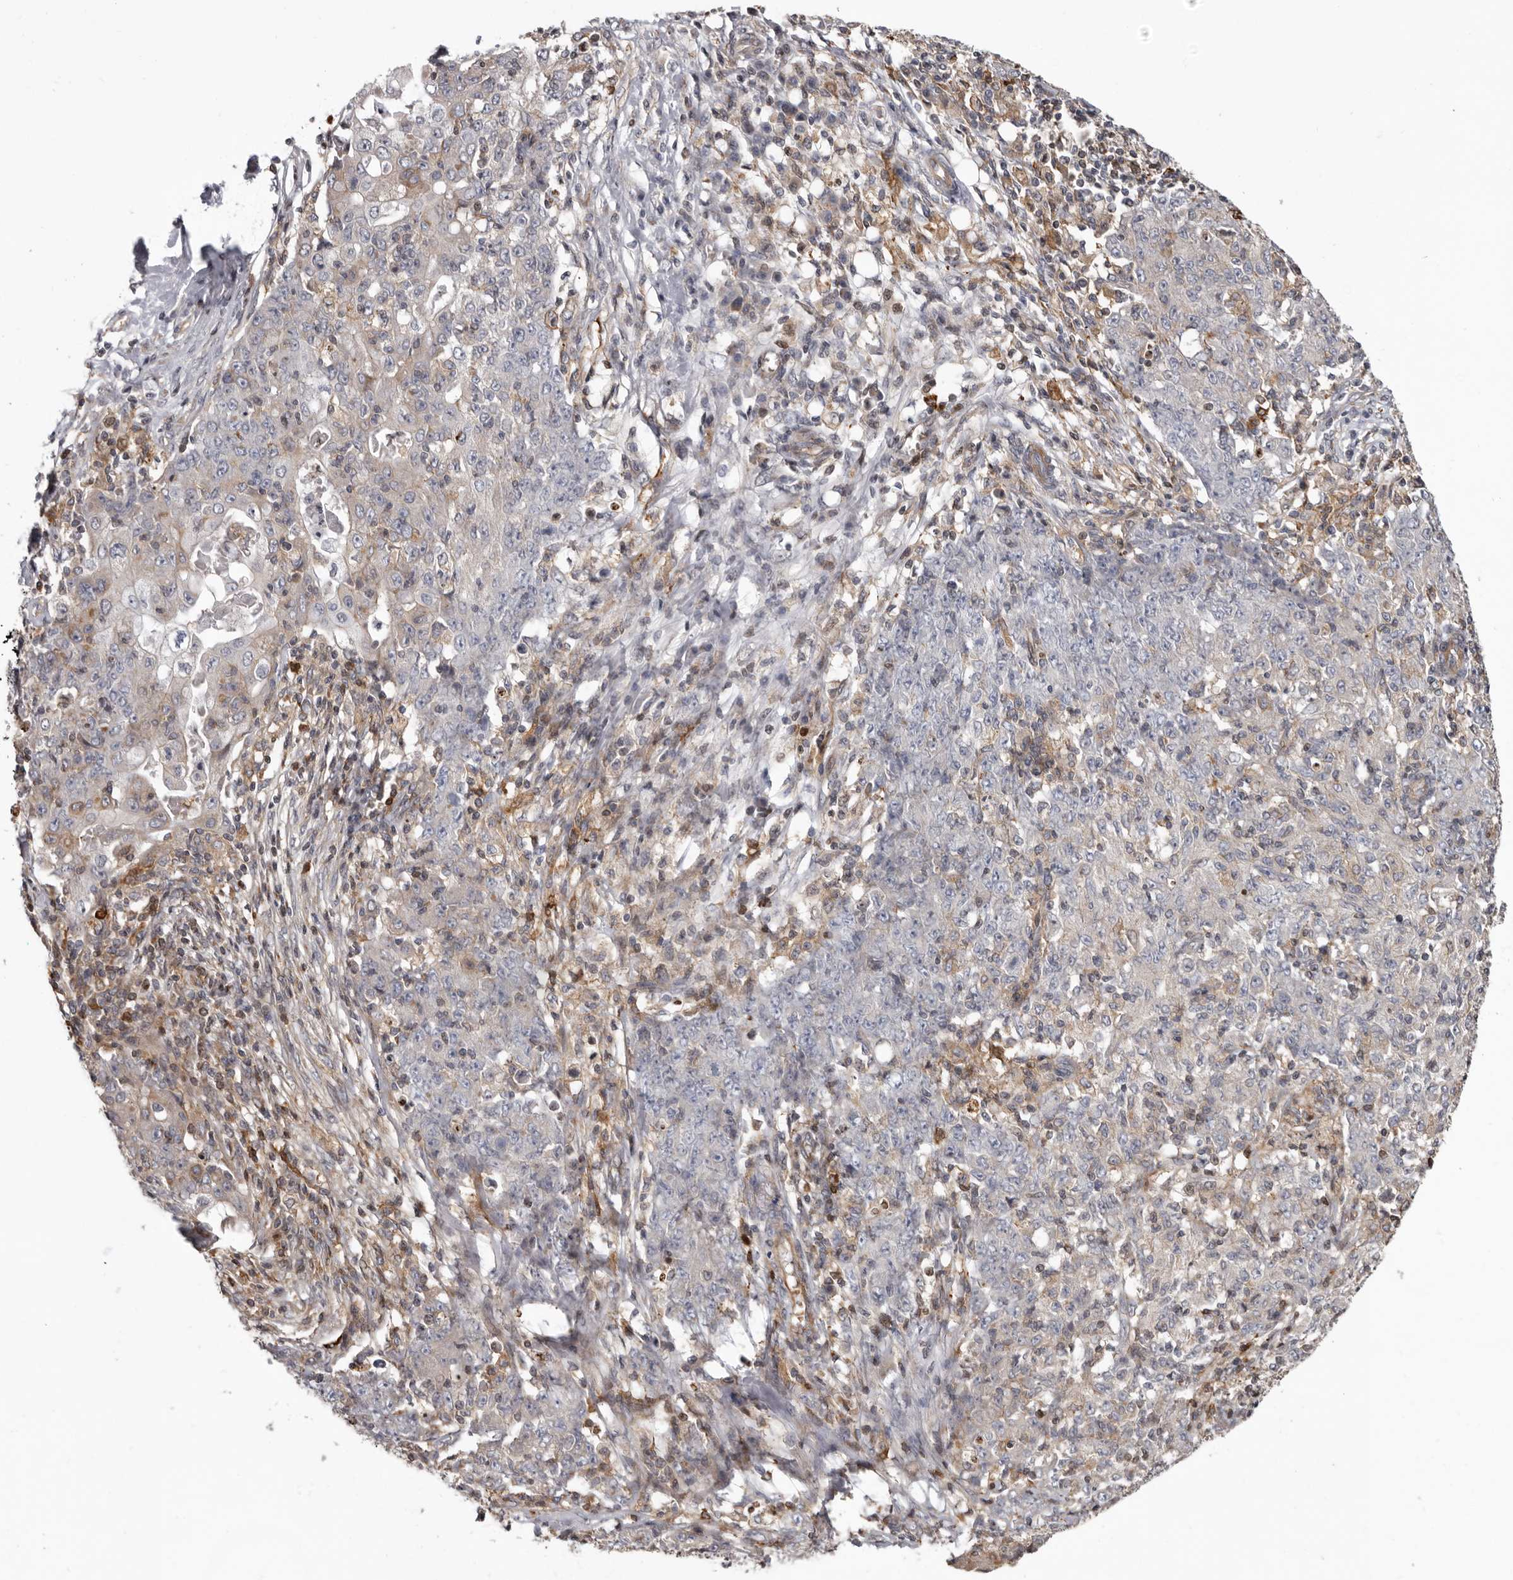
{"staining": {"intensity": "negative", "quantity": "none", "location": "none"}, "tissue": "ovarian cancer", "cell_type": "Tumor cells", "image_type": "cancer", "snomed": [{"axis": "morphology", "description": "Carcinoma, endometroid"}, {"axis": "topography", "description": "Ovary"}], "caption": "A micrograph of human ovarian cancer is negative for staining in tumor cells. (Brightfield microscopy of DAB IHC at high magnification).", "gene": "FGFR4", "patient": {"sex": "female", "age": 42}}